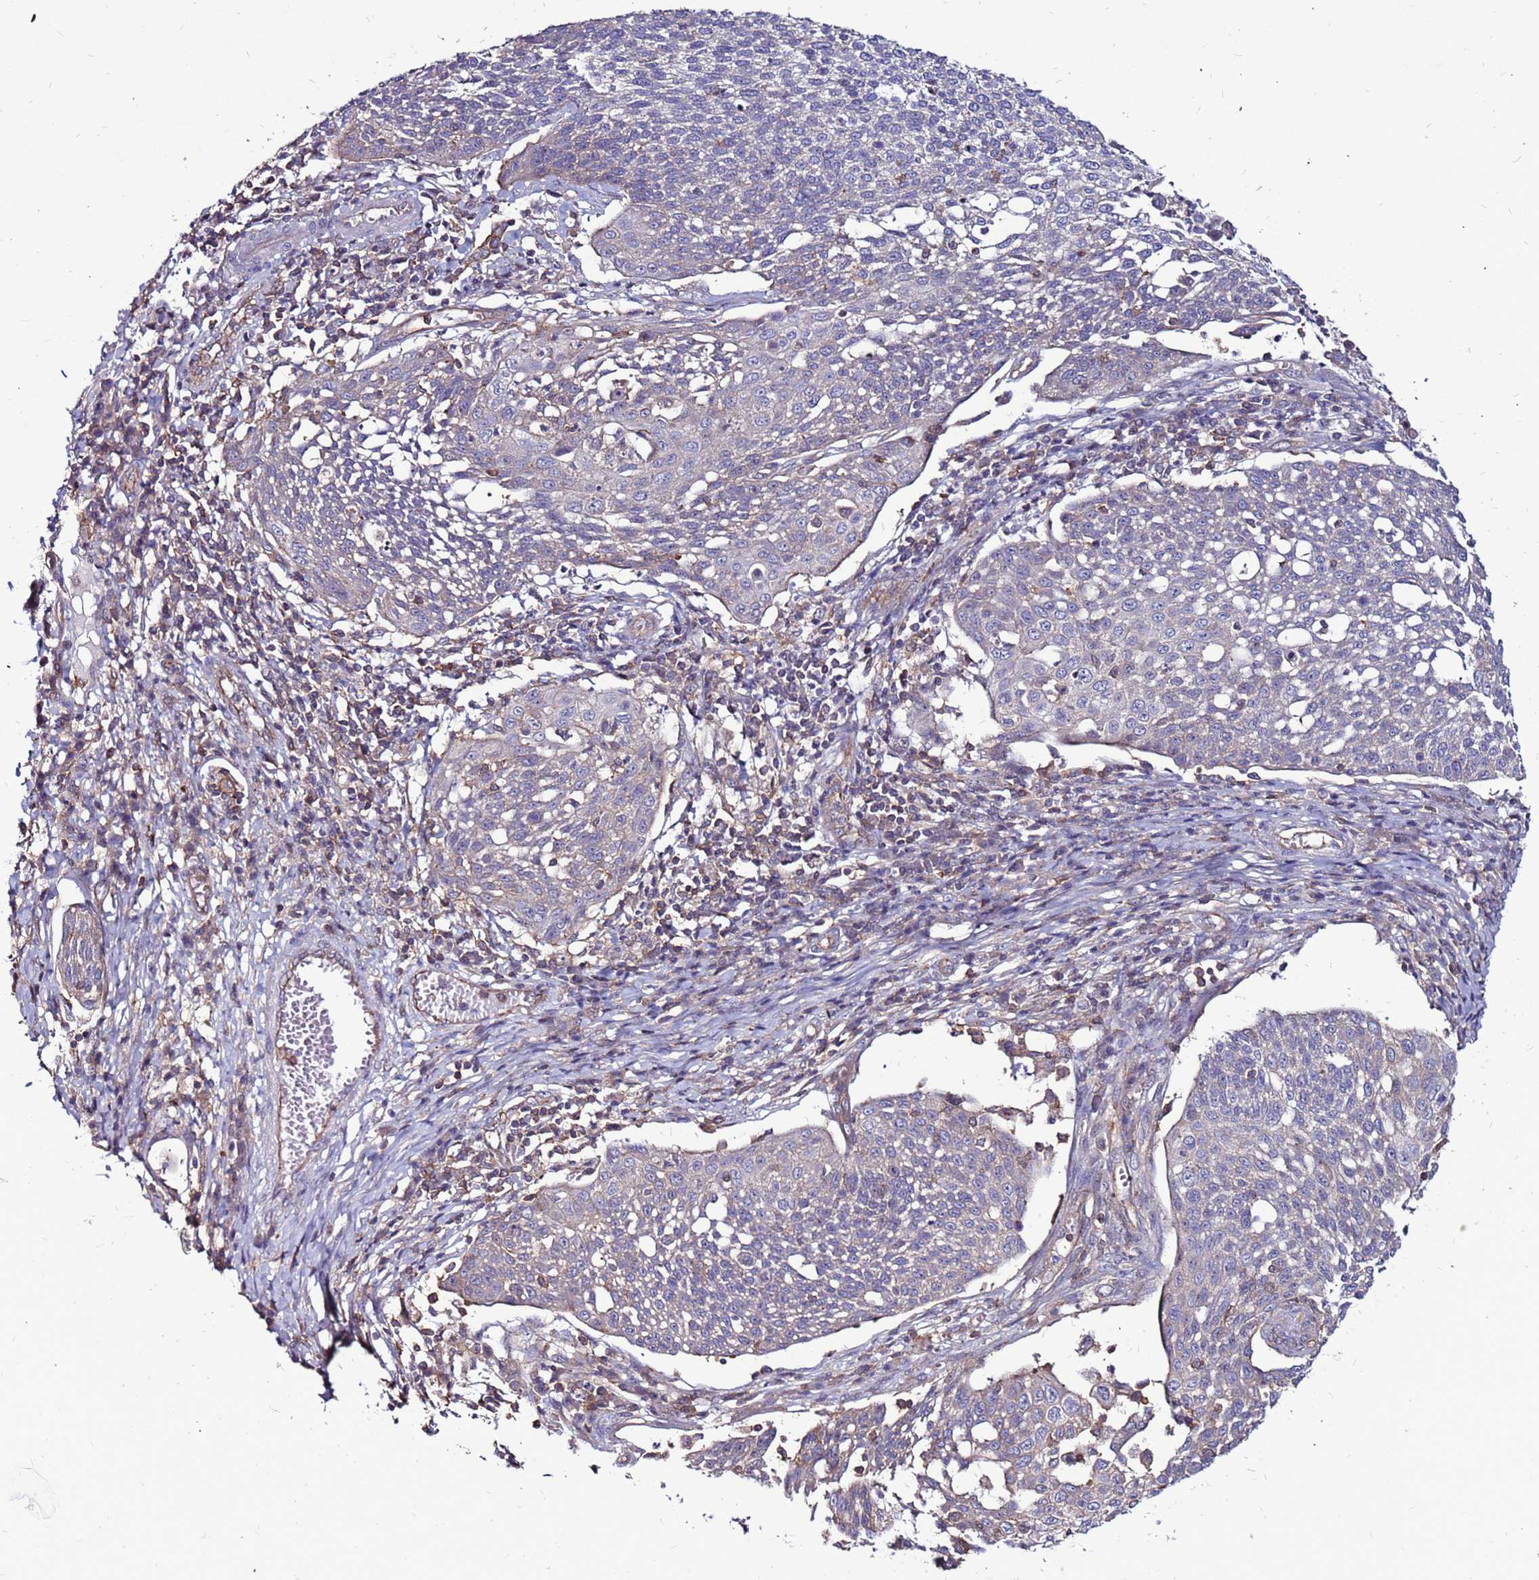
{"staining": {"intensity": "weak", "quantity": "<25%", "location": "cytoplasmic/membranous"}, "tissue": "cervical cancer", "cell_type": "Tumor cells", "image_type": "cancer", "snomed": [{"axis": "morphology", "description": "Squamous cell carcinoma, NOS"}, {"axis": "topography", "description": "Cervix"}], "caption": "Protein analysis of squamous cell carcinoma (cervical) reveals no significant staining in tumor cells.", "gene": "NRN1L", "patient": {"sex": "female", "age": 34}}